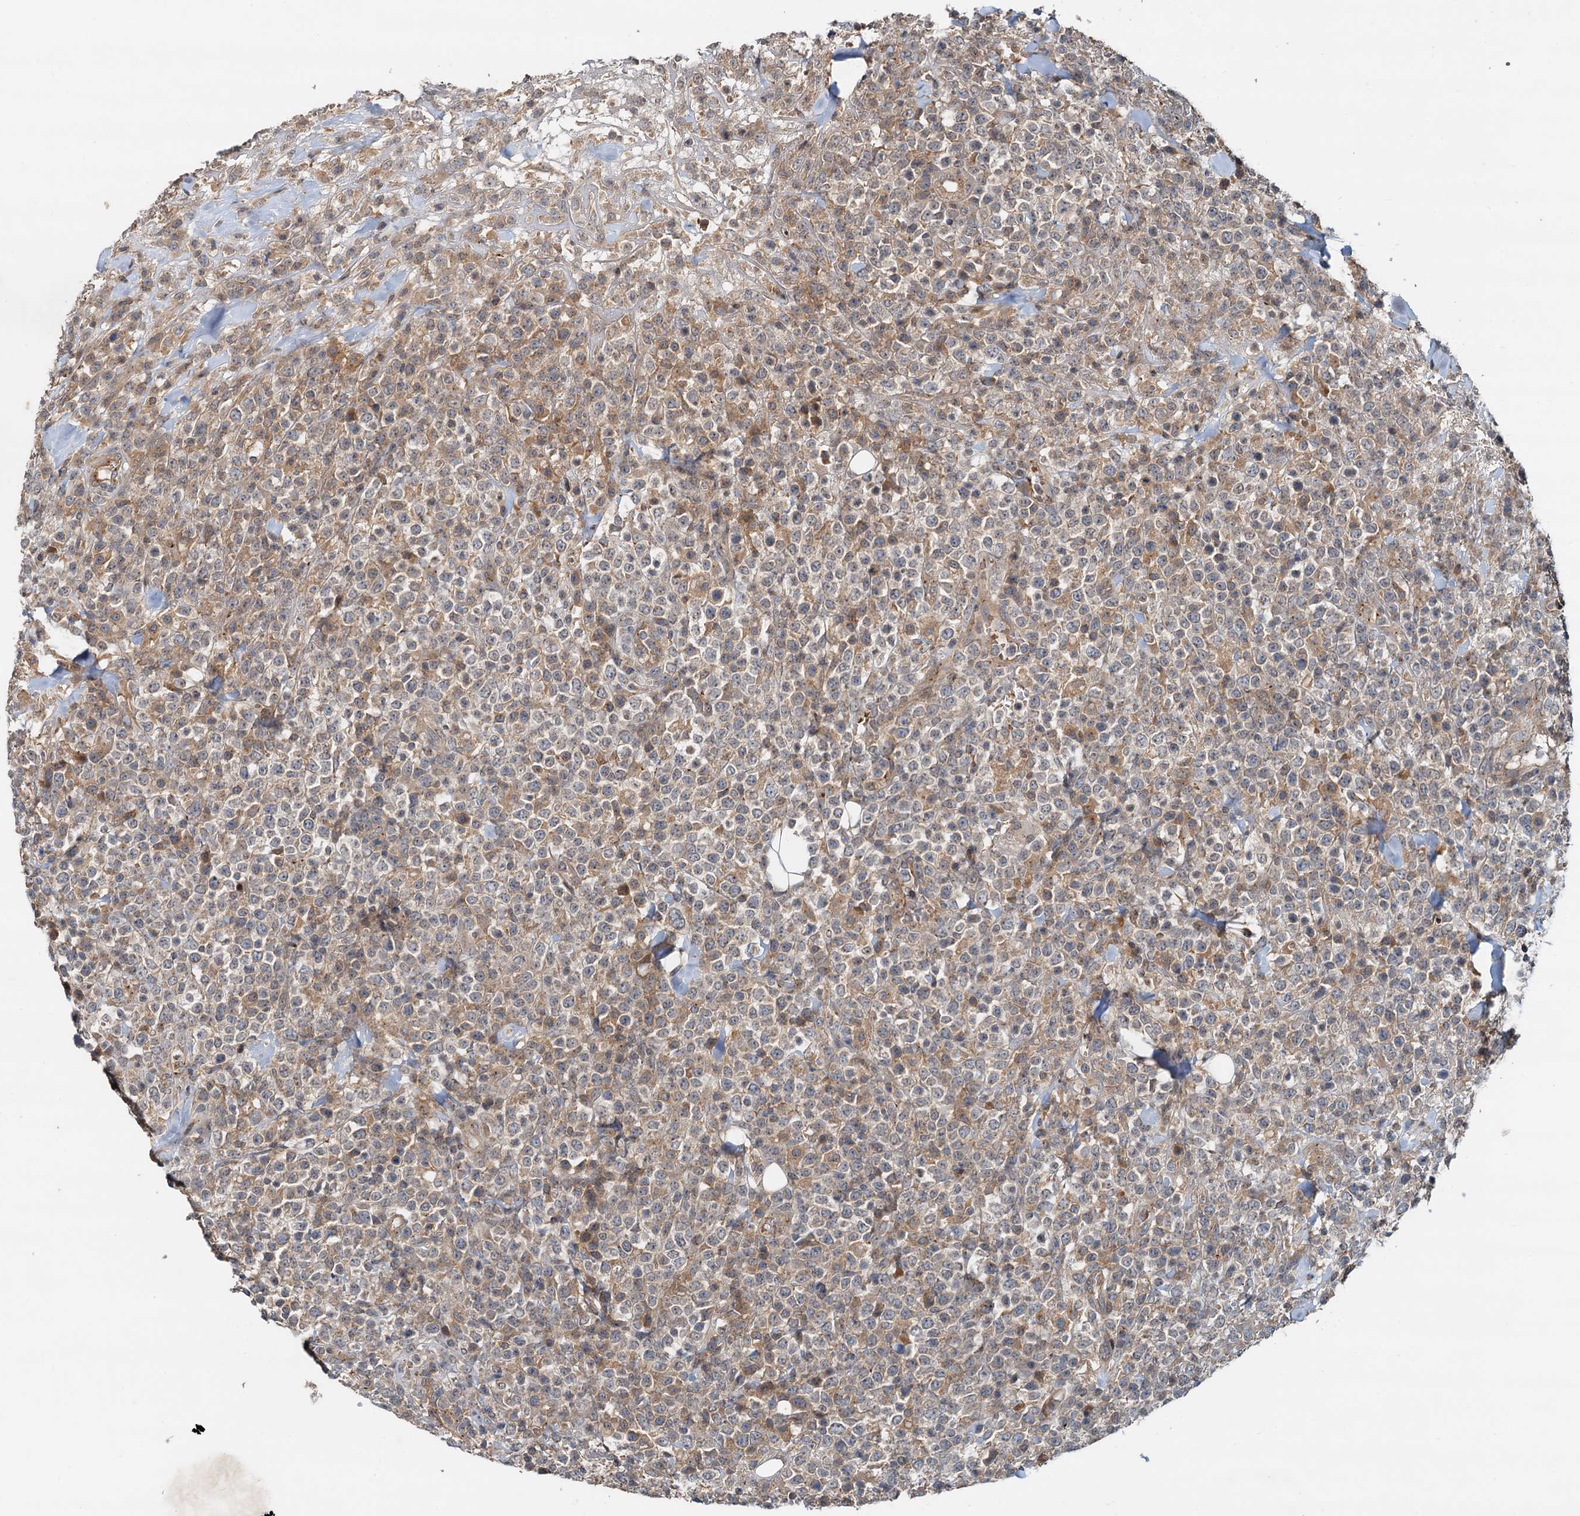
{"staining": {"intensity": "weak", "quantity": "<25%", "location": "cytoplasmic/membranous"}, "tissue": "lymphoma", "cell_type": "Tumor cells", "image_type": "cancer", "snomed": [{"axis": "morphology", "description": "Malignant lymphoma, non-Hodgkin's type, High grade"}, {"axis": "topography", "description": "Colon"}], "caption": "The immunohistochemistry (IHC) micrograph has no significant expression in tumor cells of high-grade malignant lymphoma, non-Hodgkin's type tissue.", "gene": "CEP68", "patient": {"sex": "female", "age": 53}}